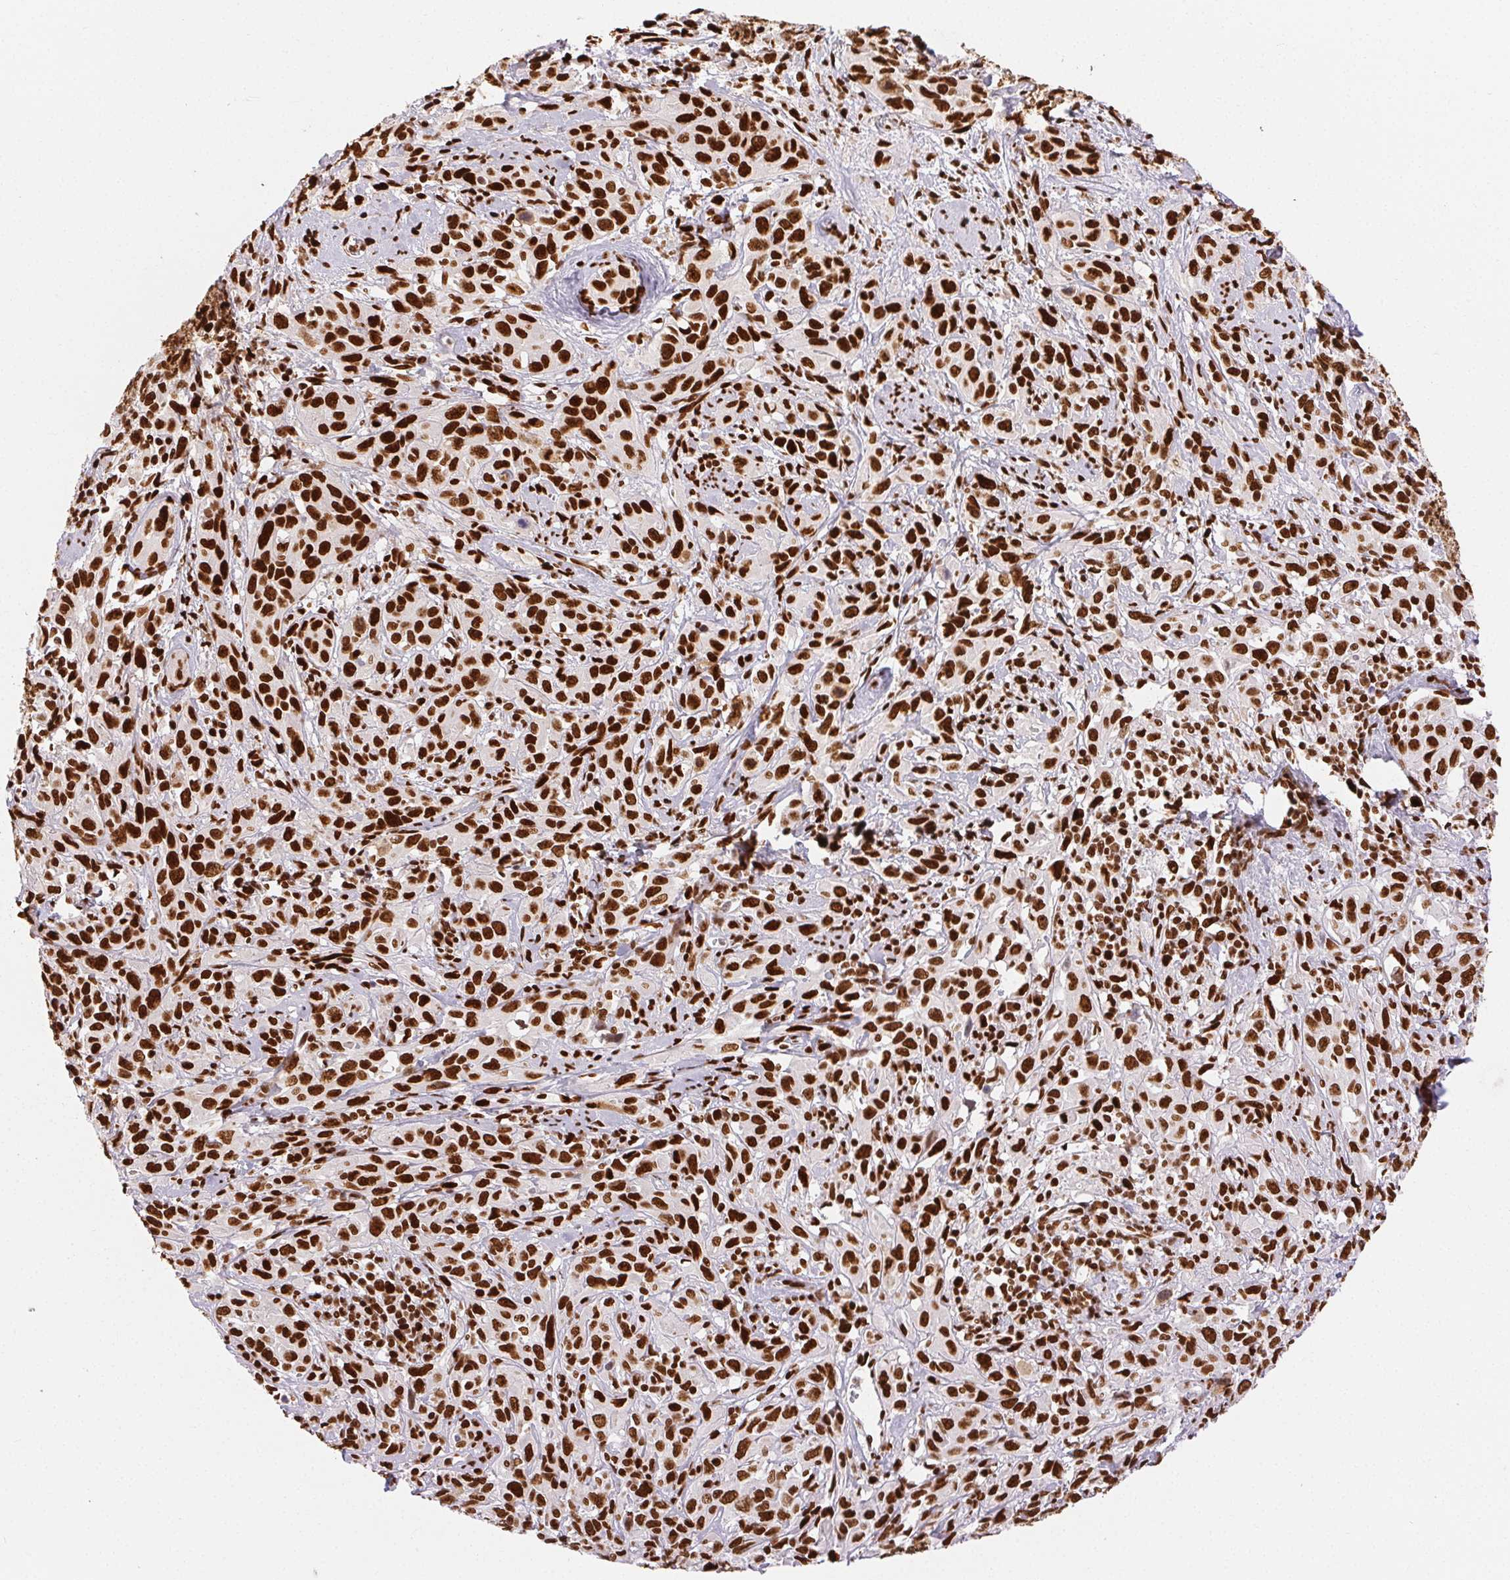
{"staining": {"intensity": "strong", "quantity": ">75%", "location": "nuclear"}, "tissue": "cervical cancer", "cell_type": "Tumor cells", "image_type": "cancer", "snomed": [{"axis": "morphology", "description": "Normal tissue, NOS"}, {"axis": "morphology", "description": "Squamous cell carcinoma, NOS"}, {"axis": "topography", "description": "Cervix"}], "caption": "Immunohistochemical staining of human cervical cancer reveals high levels of strong nuclear protein expression in about >75% of tumor cells.", "gene": "ZNF80", "patient": {"sex": "female", "age": 51}}